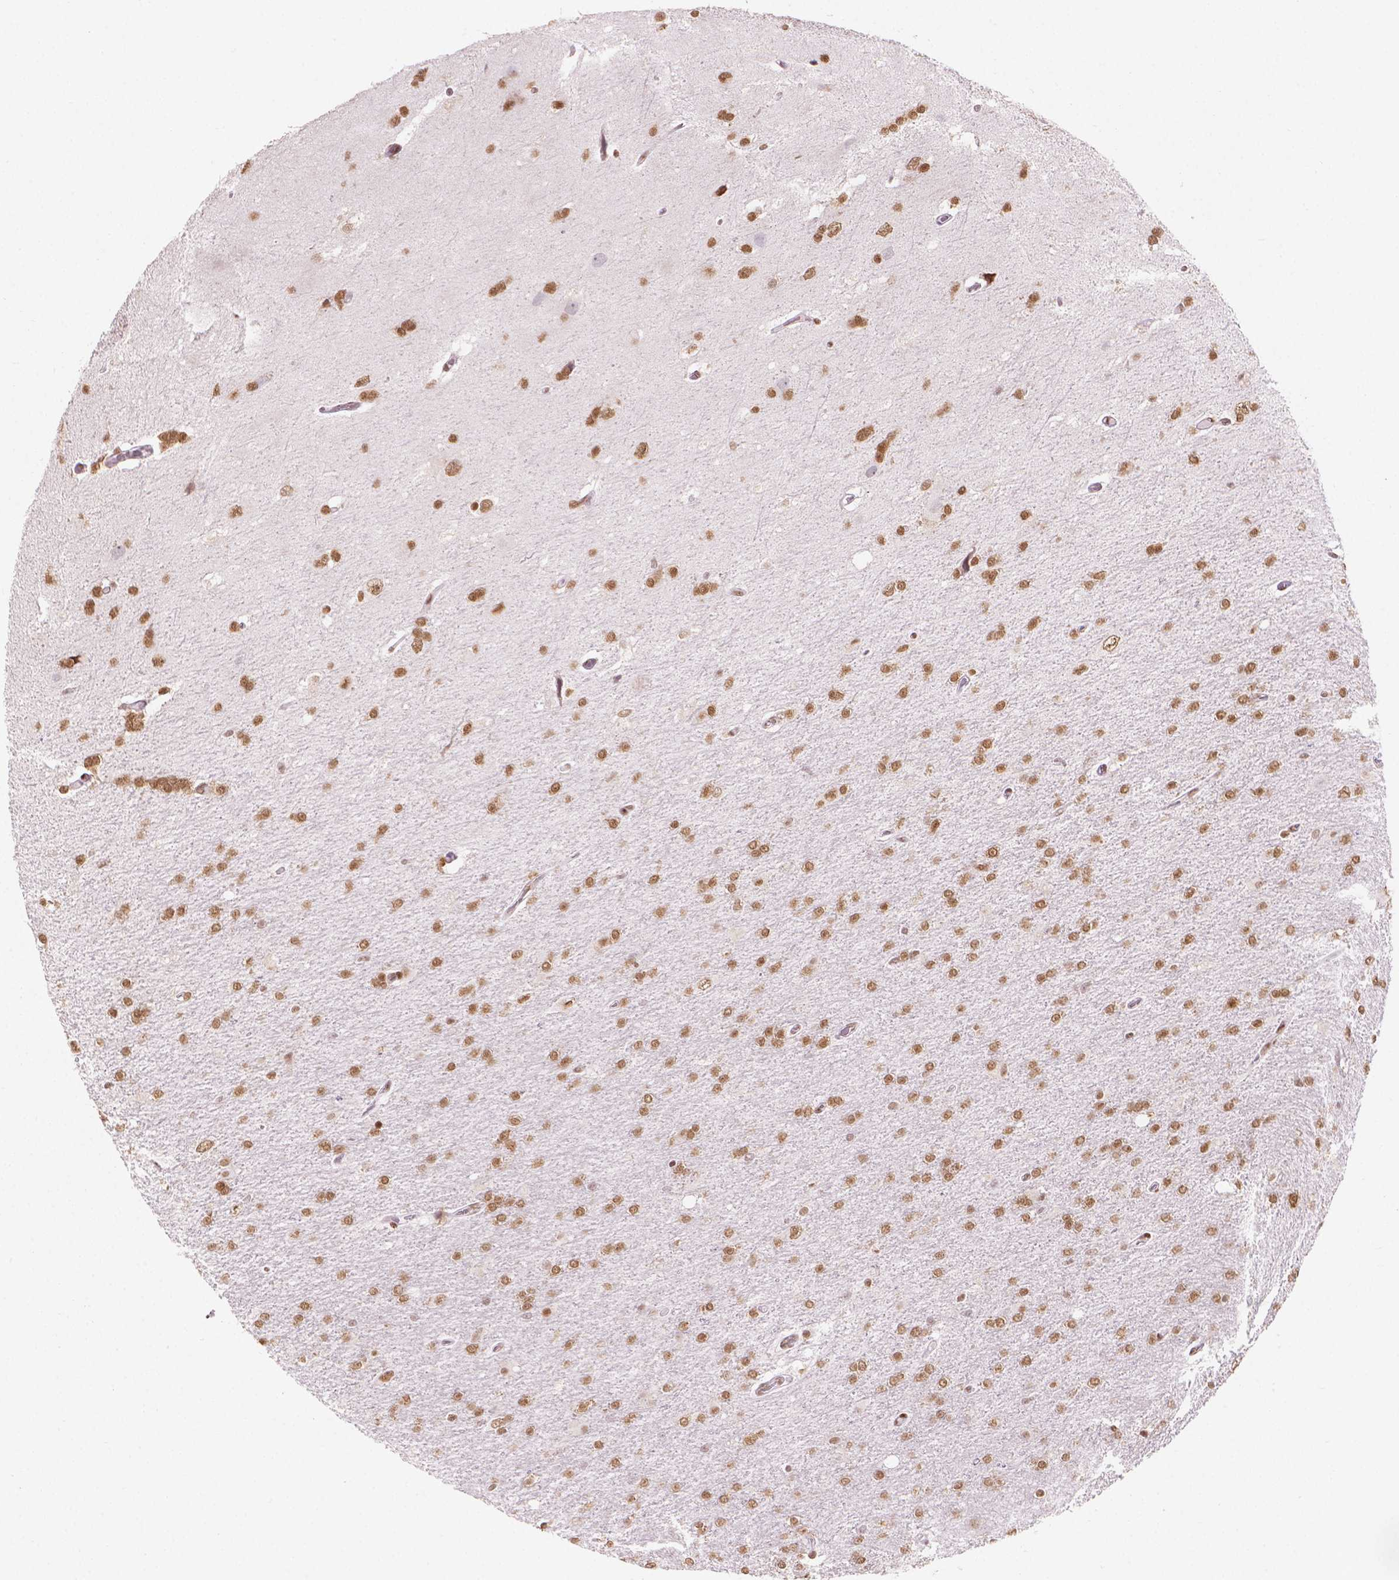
{"staining": {"intensity": "moderate", "quantity": ">75%", "location": "nuclear"}, "tissue": "glioma", "cell_type": "Tumor cells", "image_type": "cancer", "snomed": [{"axis": "morphology", "description": "Glioma, malignant, High grade"}, {"axis": "topography", "description": "Cerebral cortex"}], "caption": "Moderate nuclear protein expression is present in about >75% of tumor cells in malignant glioma (high-grade). (brown staining indicates protein expression, while blue staining denotes nuclei).", "gene": "PIAS2", "patient": {"sex": "male", "age": 70}}